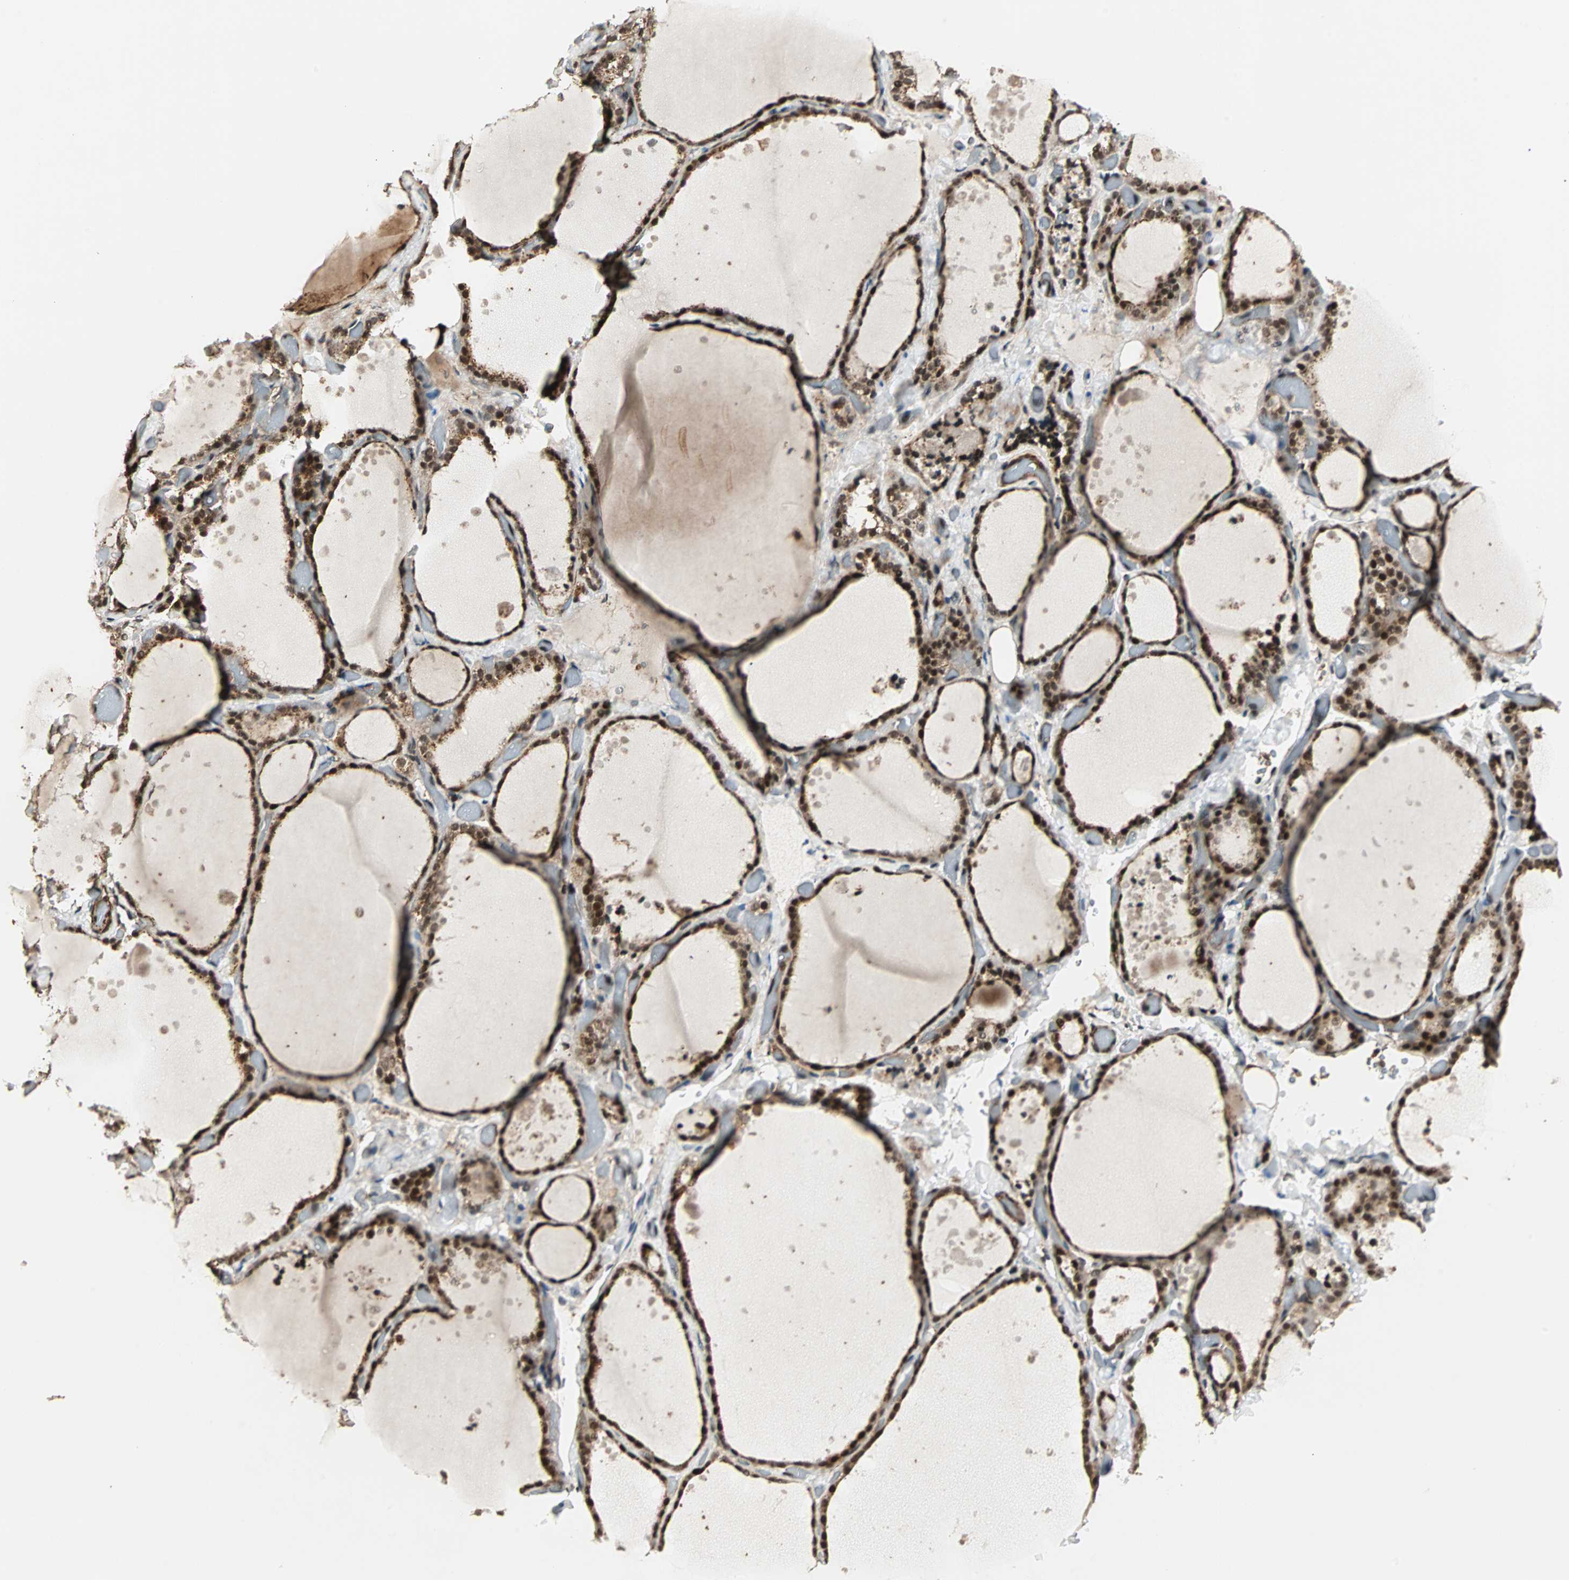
{"staining": {"intensity": "moderate", "quantity": ">75%", "location": "nuclear"}, "tissue": "thyroid gland", "cell_type": "Glandular cells", "image_type": "normal", "snomed": [{"axis": "morphology", "description": "Normal tissue, NOS"}, {"axis": "topography", "description": "Thyroid gland"}], "caption": "This micrograph exhibits normal thyroid gland stained with immunohistochemistry (IHC) to label a protein in brown. The nuclear of glandular cells show moderate positivity for the protein. Nuclei are counter-stained blue.", "gene": "ZBED9", "patient": {"sex": "female", "age": 44}}